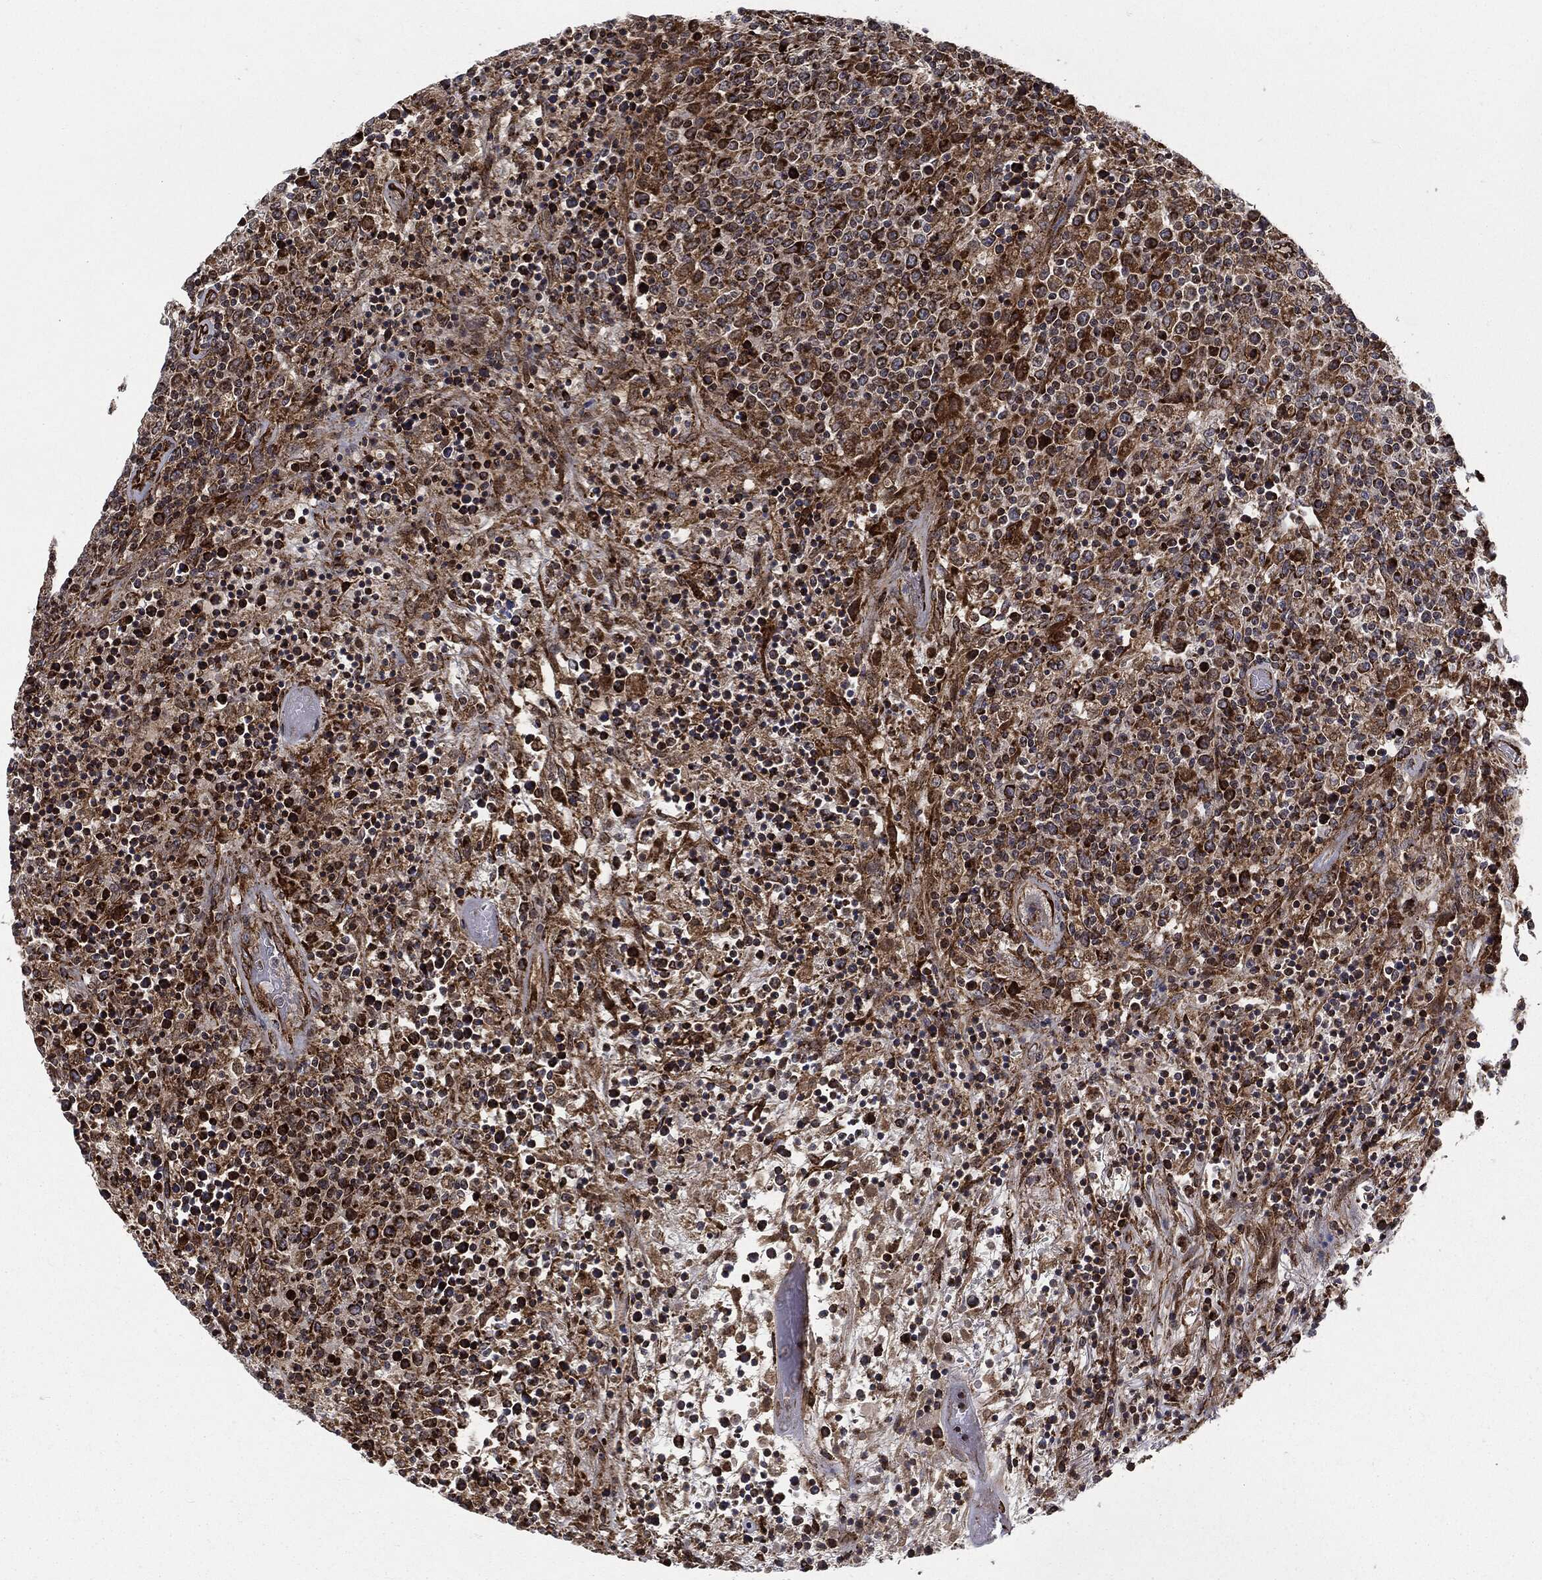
{"staining": {"intensity": "moderate", "quantity": ">75%", "location": "cytoplasmic/membranous"}, "tissue": "lymphoma", "cell_type": "Tumor cells", "image_type": "cancer", "snomed": [{"axis": "morphology", "description": "Malignant lymphoma, non-Hodgkin's type, High grade"}, {"axis": "topography", "description": "Lung"}], "caption": "Immunohistochemical staining of human lymphoma shows medium levels of moderate cytoplasmic/membranous staining in approximately >75% of tumor cells.", "gene": "CYLD", "patient": {"sex": "male", "age": 79}}